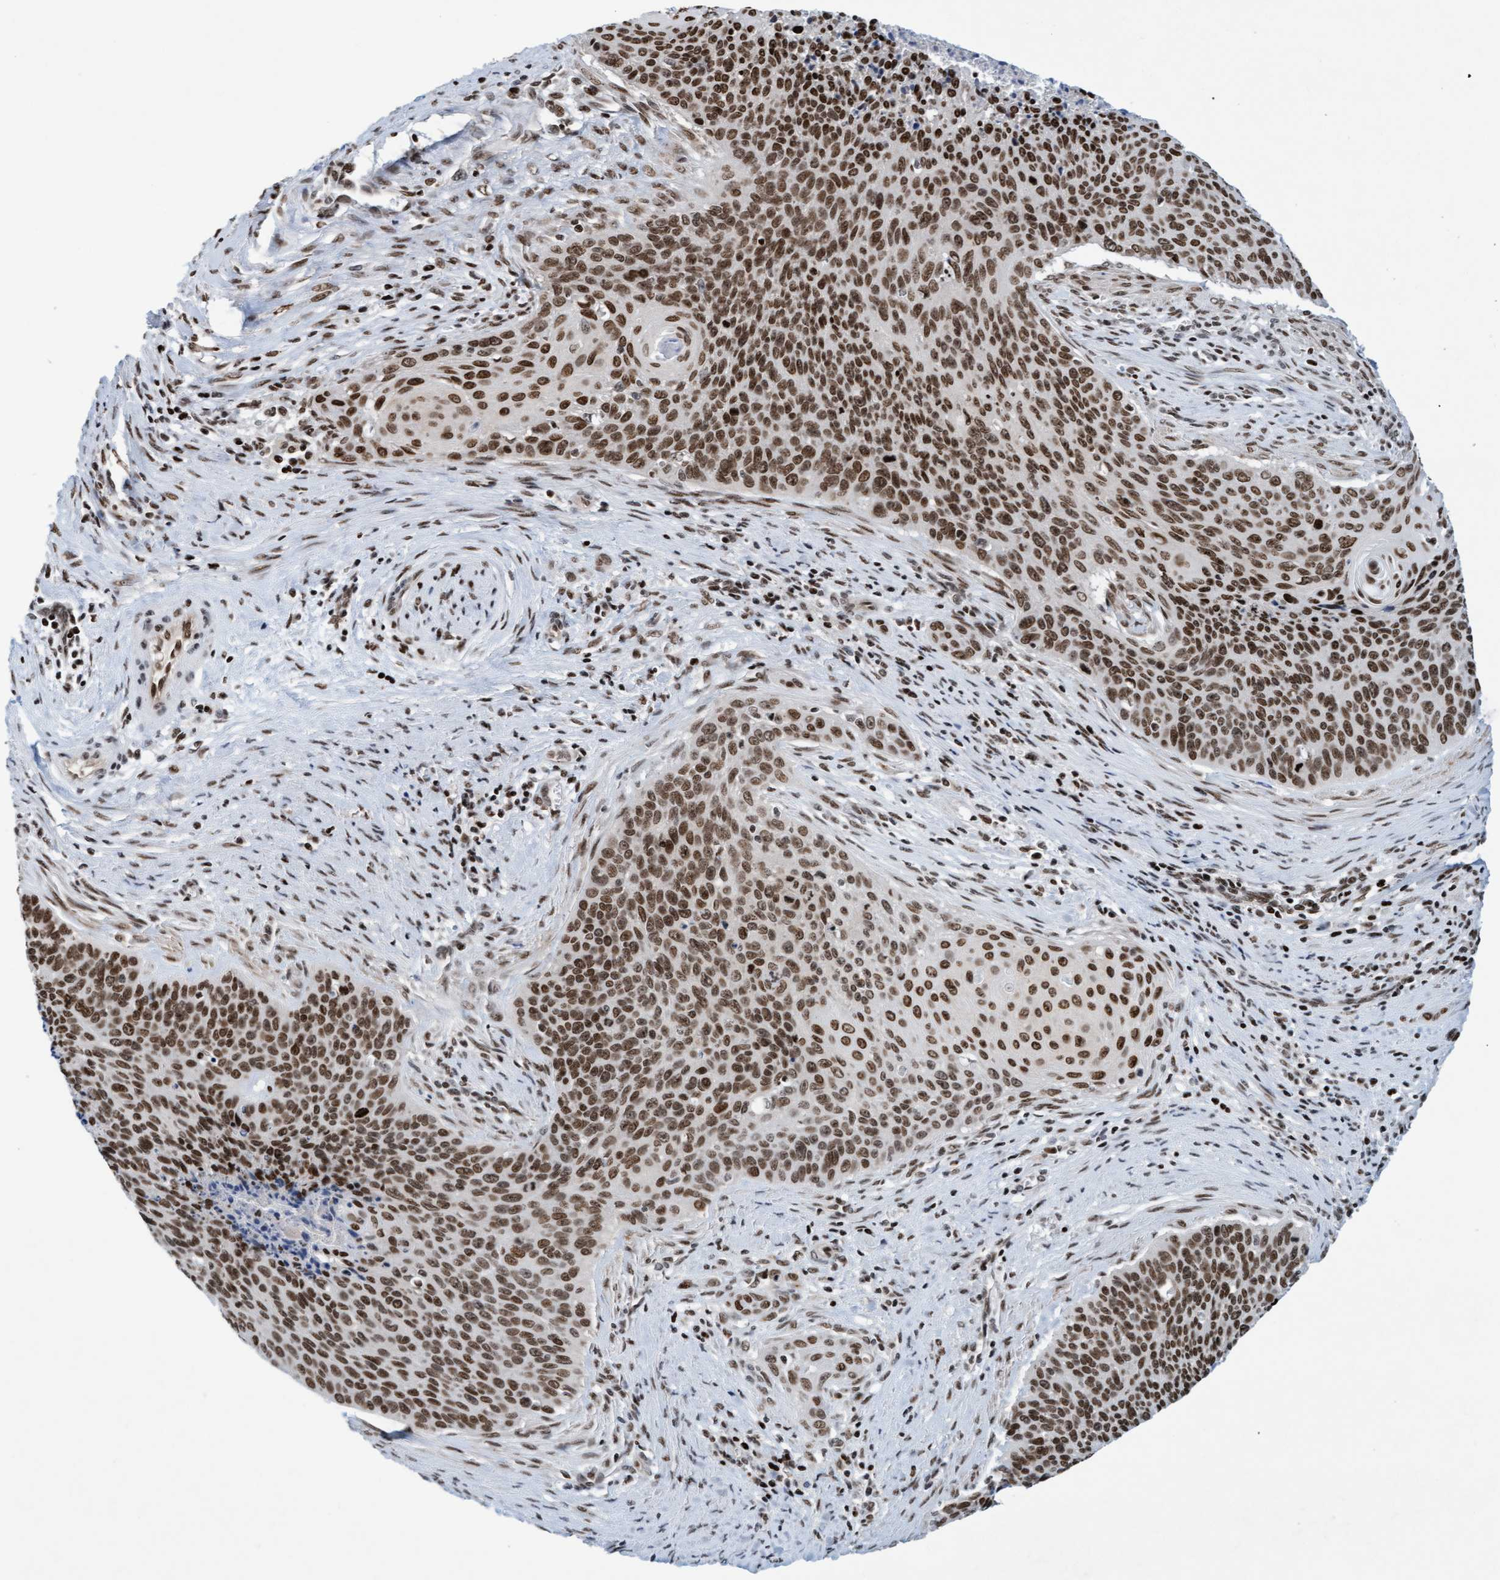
{"staining": {"intensity": "moderate", "quantity": ">75%", "location": "nuclear"}, "tissue": "cervical cancer", "cell_type": "Tumor cells", "image_type": "cancer", "snomed": [{"axis": "morphology", "description": "Squamous cell carcinoma, NOS"}, {"axis": "topography", "description": "Cervix"}], "caption": "Cervical cancer stained with immunohistochemistry (IHC) reveals moderate nuclear staining in about >75% of tumor cells.", "gene": "GLRX2", "patient": {"sex": "female", "age": 55}}